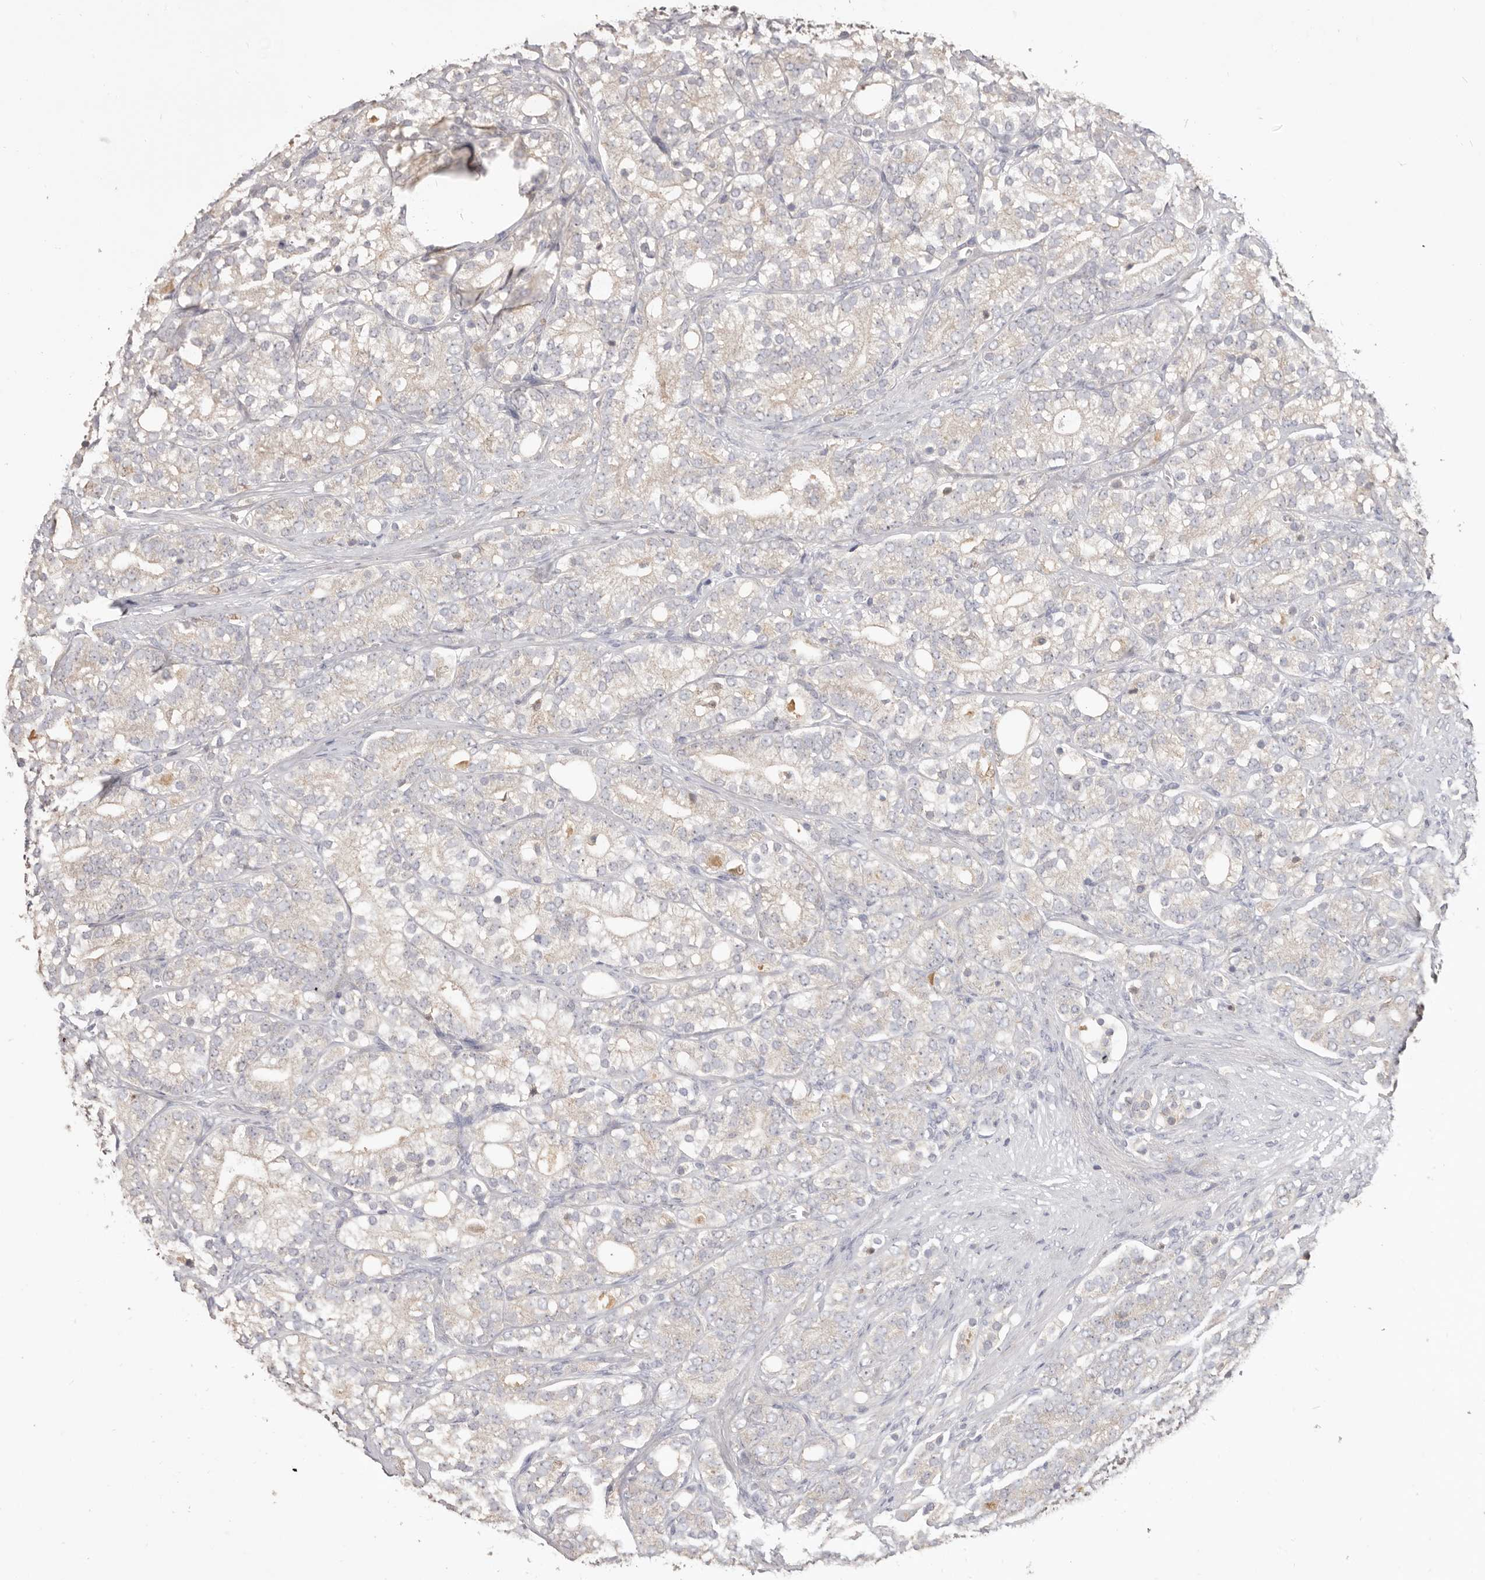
{"staining": {"intensity": "negative", "quantity": "none", "location": "none"}, "tissue": "prostate cancer", "cell_type": "Tumor cells", "image_type": "cancer", "snomed": [{"axis": "morphology", "description": "Adenocarcinoma, High grade"}, {"axis": "topography", "description": "Prostate"}], "caption": "The micrograph reveals no significant expression in tumor cells of prostate adenocarcinoma (high-grade).", "gene": "HCAR2", "patient": {"sex": "male", "age": 57}}